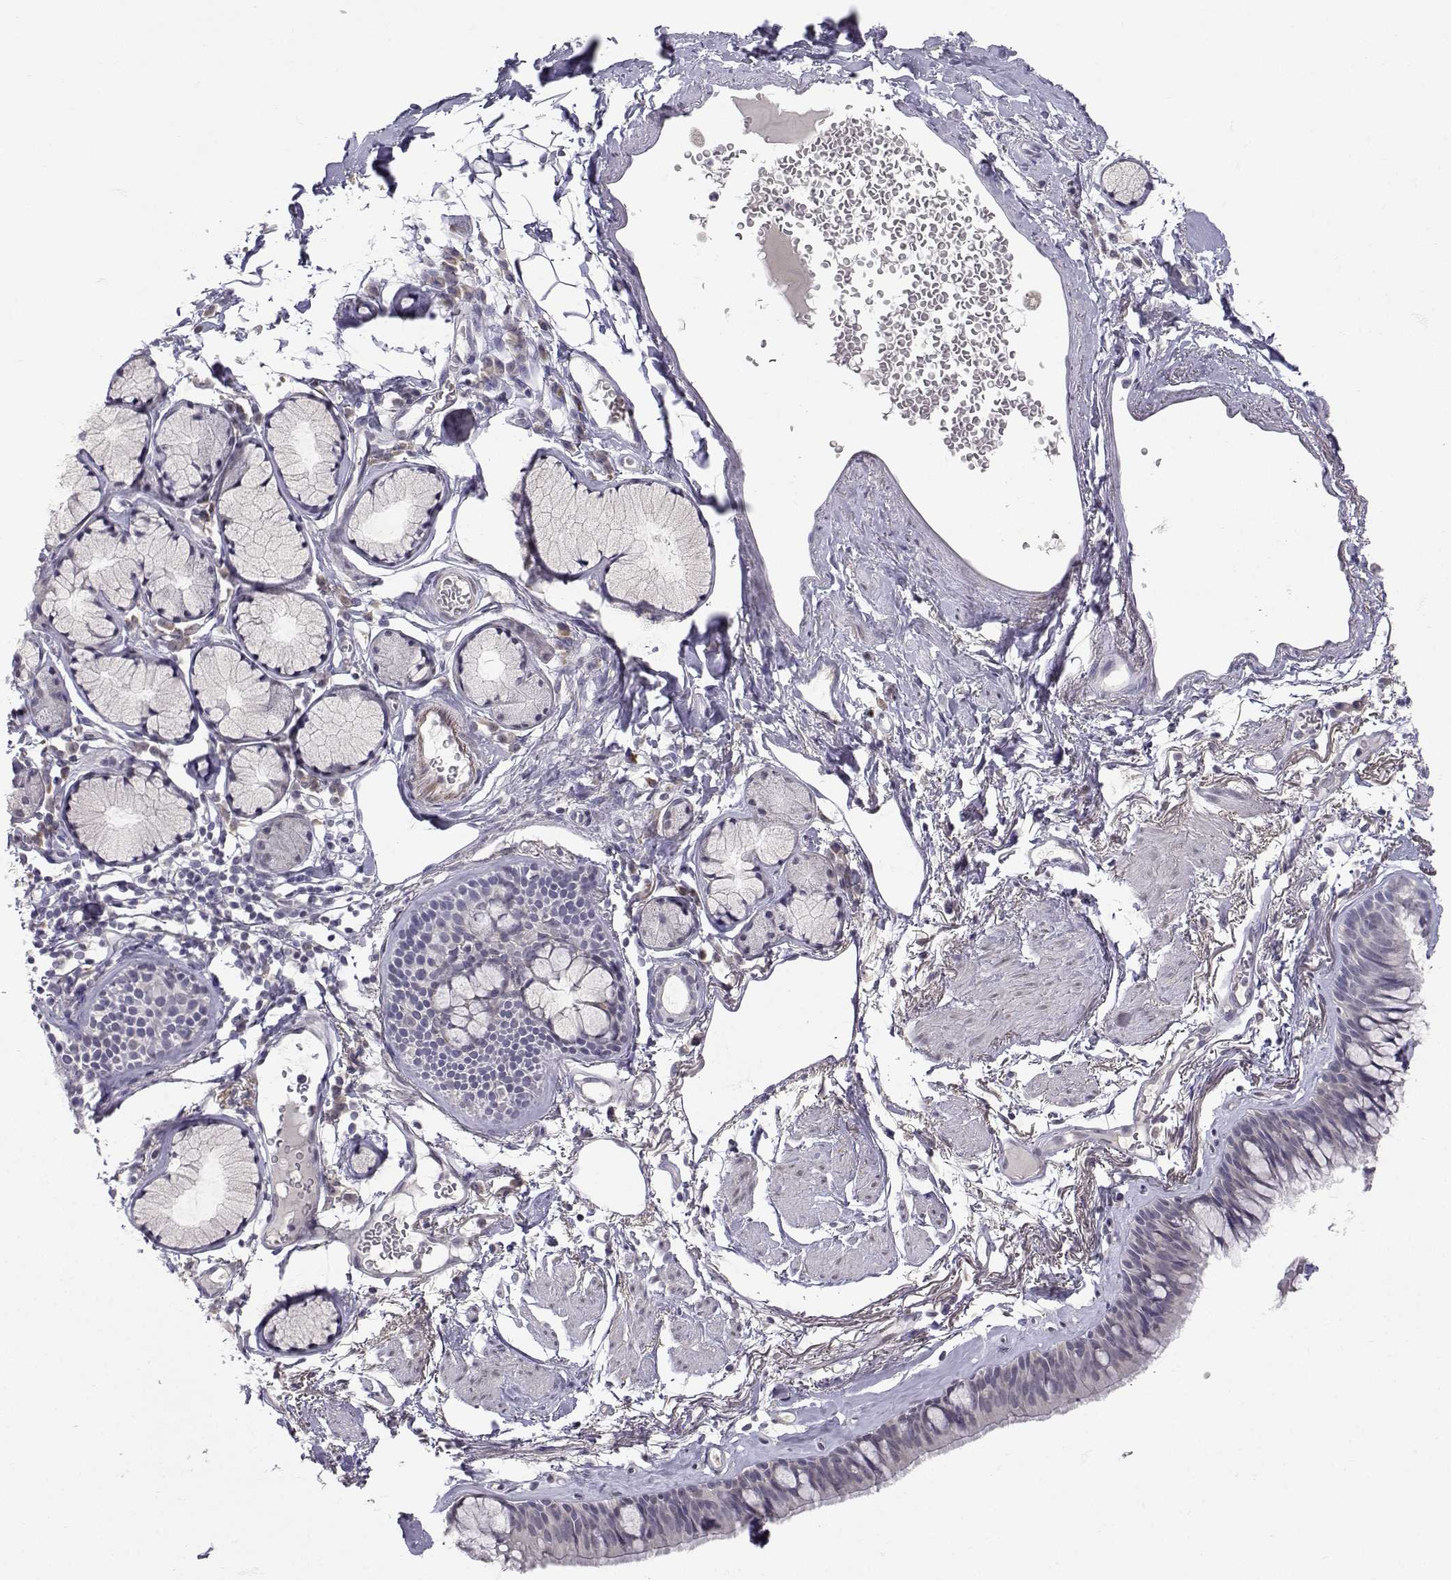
{"staining": {"intensity": "negative", "quantity": "none", "location": "none"}, "tissue": "bronchus", "cell_type": "Respiratory epithelial cells", "image_type": "normal", "snomed": [{"axis": "morphology", "description": "Normal tissue, NOS"}, {"axis": "morphology", "description": "Squamous cell carcinoma, NOS"}, {"axis": "topography", "description": "Cartilage tissue"}, {"axis": "topography", "description": "Bronchus"}], "caption": "The photomicrograph reveals no significant expression in respiratory epithelial cells of bronchus.", "gene": "SLC6A3", "patient": {"sex": "male", "age": 72}}